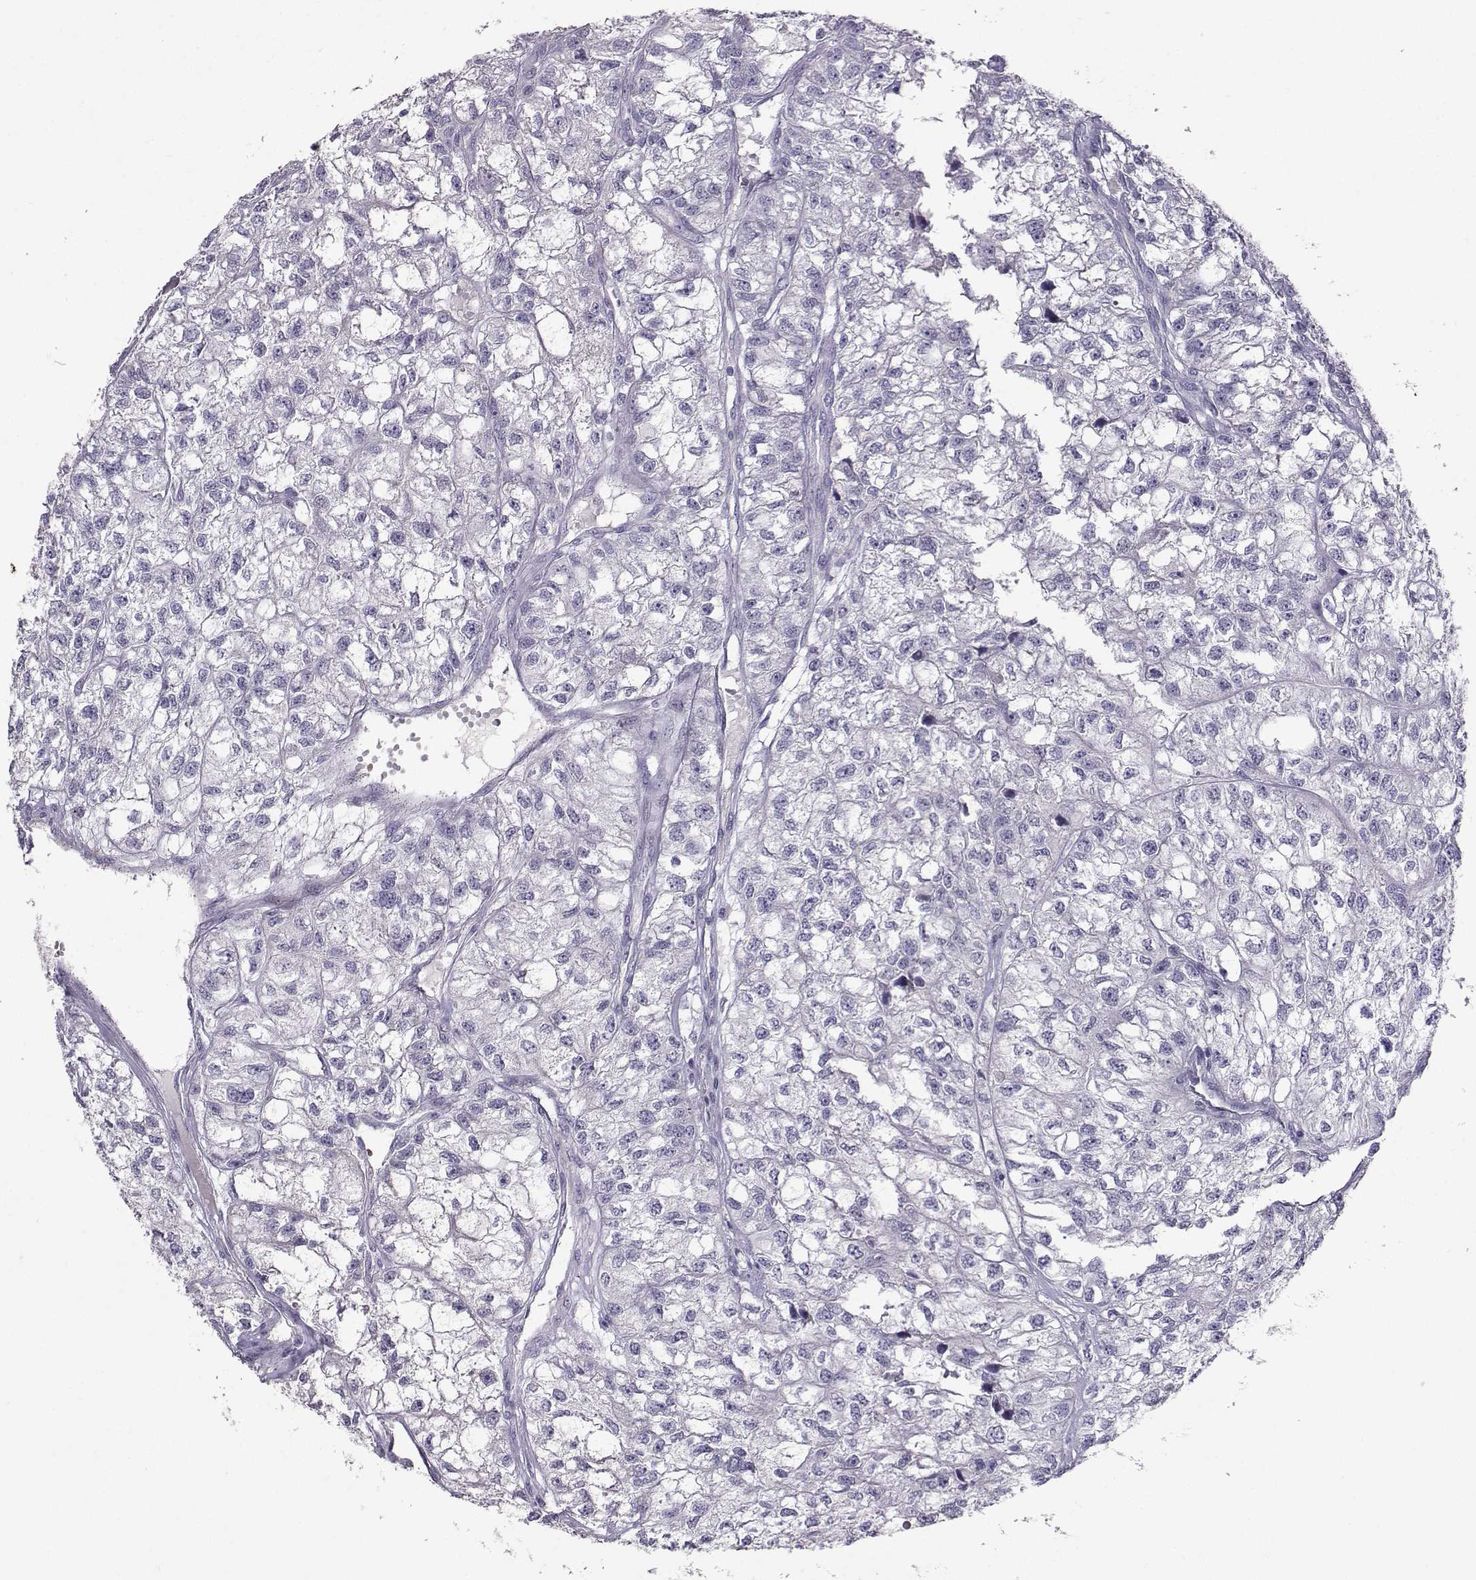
{"staining": {"intensity": "negative", "quantity": "none", "location": "none"}, "tissue": "renal cancer", "cell_type": "Tumor cells", "image_type": "cancer", "snomed": [{"axis": "morphology", "description": "Adenocarcinoma, NOS"}, {"axis": "topography", "description": "Kidney"}], "caption": "Immunohistochemistry (IHC) micrograph of renal adenocarcinoma stained for a protein (brown), which exhibits no positivity in tumor cells.", "gene": "CARTPT", "patient": {"sex": "male", "age": 56}}